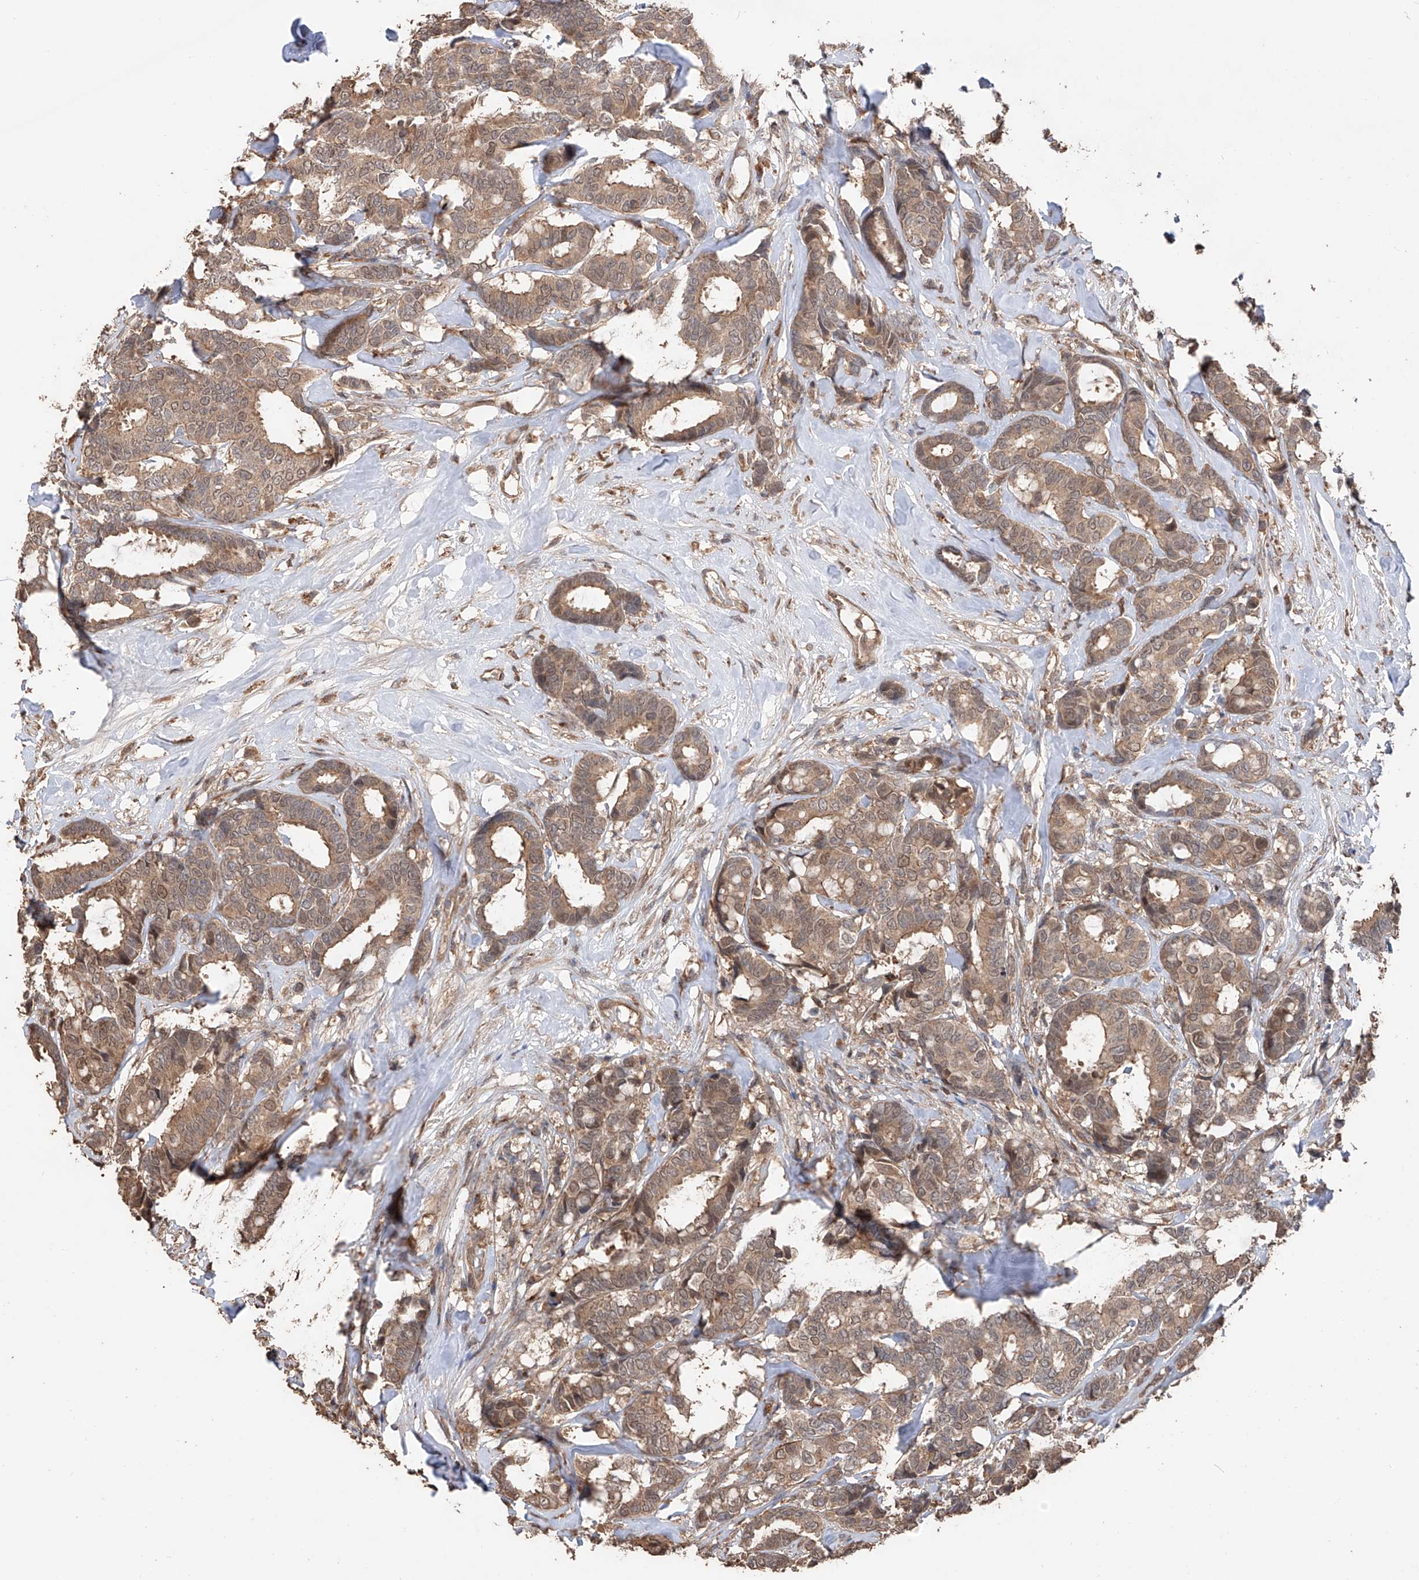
{"staining": {"intensity": "moderate", "quantity": ">75%", "location": "cytoplasmic/membranous,nuclear"}, "tissue": "breast cancer", "cell_type": "Tumor cells", "image_type": "cancer", "snomed": [{"axis": "morphology", "description": "Duct carcinoma"}, {"axis": "topography", "description": "Breast"}], "caption": "IHC staining of breast cancer (invasive ductal carcinoma), which reveals medium levels of moderate cytoplasmic/membranous and nuclear positivity in about >75% of tumor cells indicating moderate cytoplasmic/membranous and nuclear protein positivity. The staining was performed using DAB (3,3'-diaminobenzidine) (brown) for protein detection and nuclei were counterstained in hematoxylin (blue).", "gene": "FAM135A", "patient": {"sex": "female", "age": 87}}